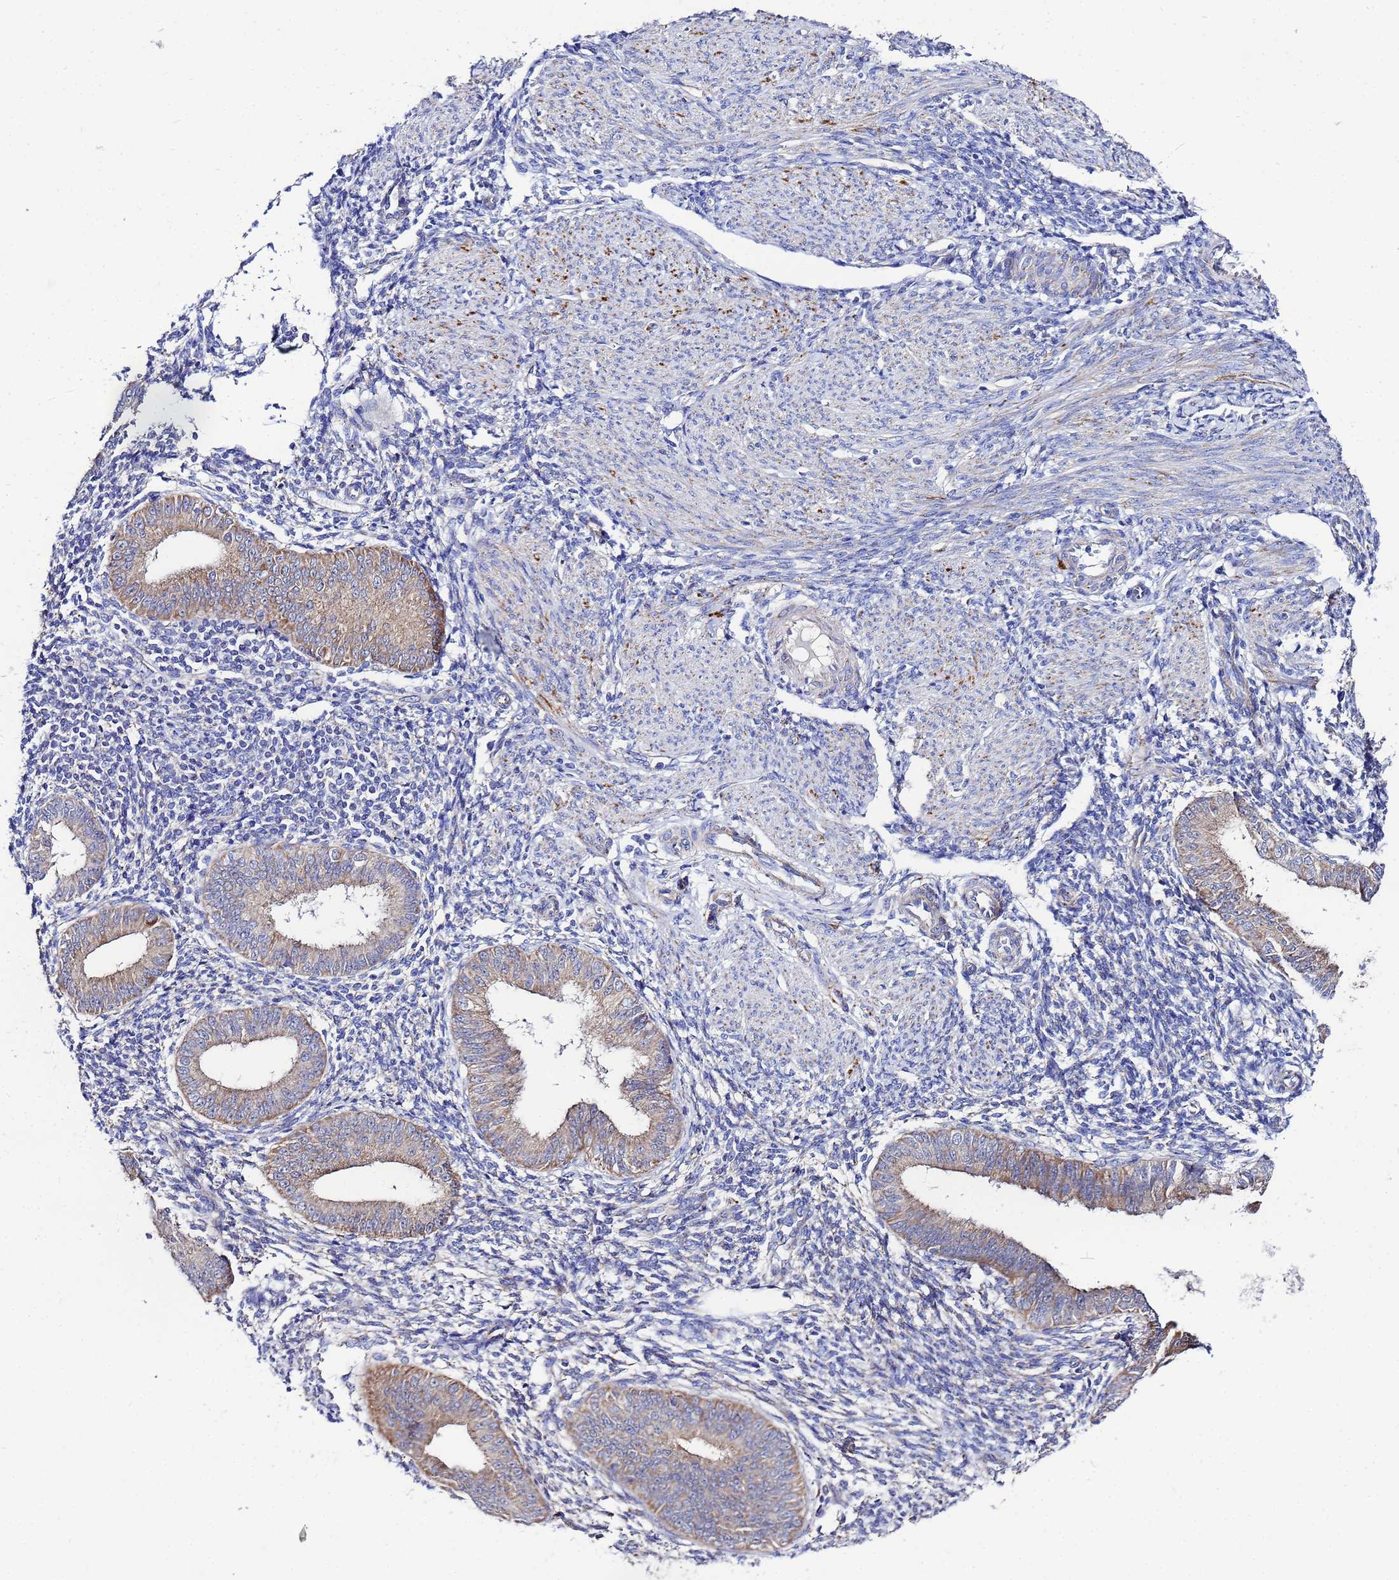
{"staining": {"intensity": "weak", "quantity": "<25%", "location": "cytoplasmic/membranous"}, "tissue": "endometrium", "cell_type": "Cells in endometrial stroma", "image_type": "normal", "snomed": [{"axis": "morphology", "description": "Normal tissue, NOS"}, {"axis": "topography", "description": "Uterus"}, {"axis": "topography", "description": "Endometrium"}], "caption": "Immunohistochemistry (IHC) photomicrograph of unremarkable endometrium: human endometrium stained with DAB (3,3'-diaminobenzidine) reveals no significant protein positivity in cells in endometrial stroma.", "gene": "FAHD2A", "patient": {"sex": "female", "age": 48}}